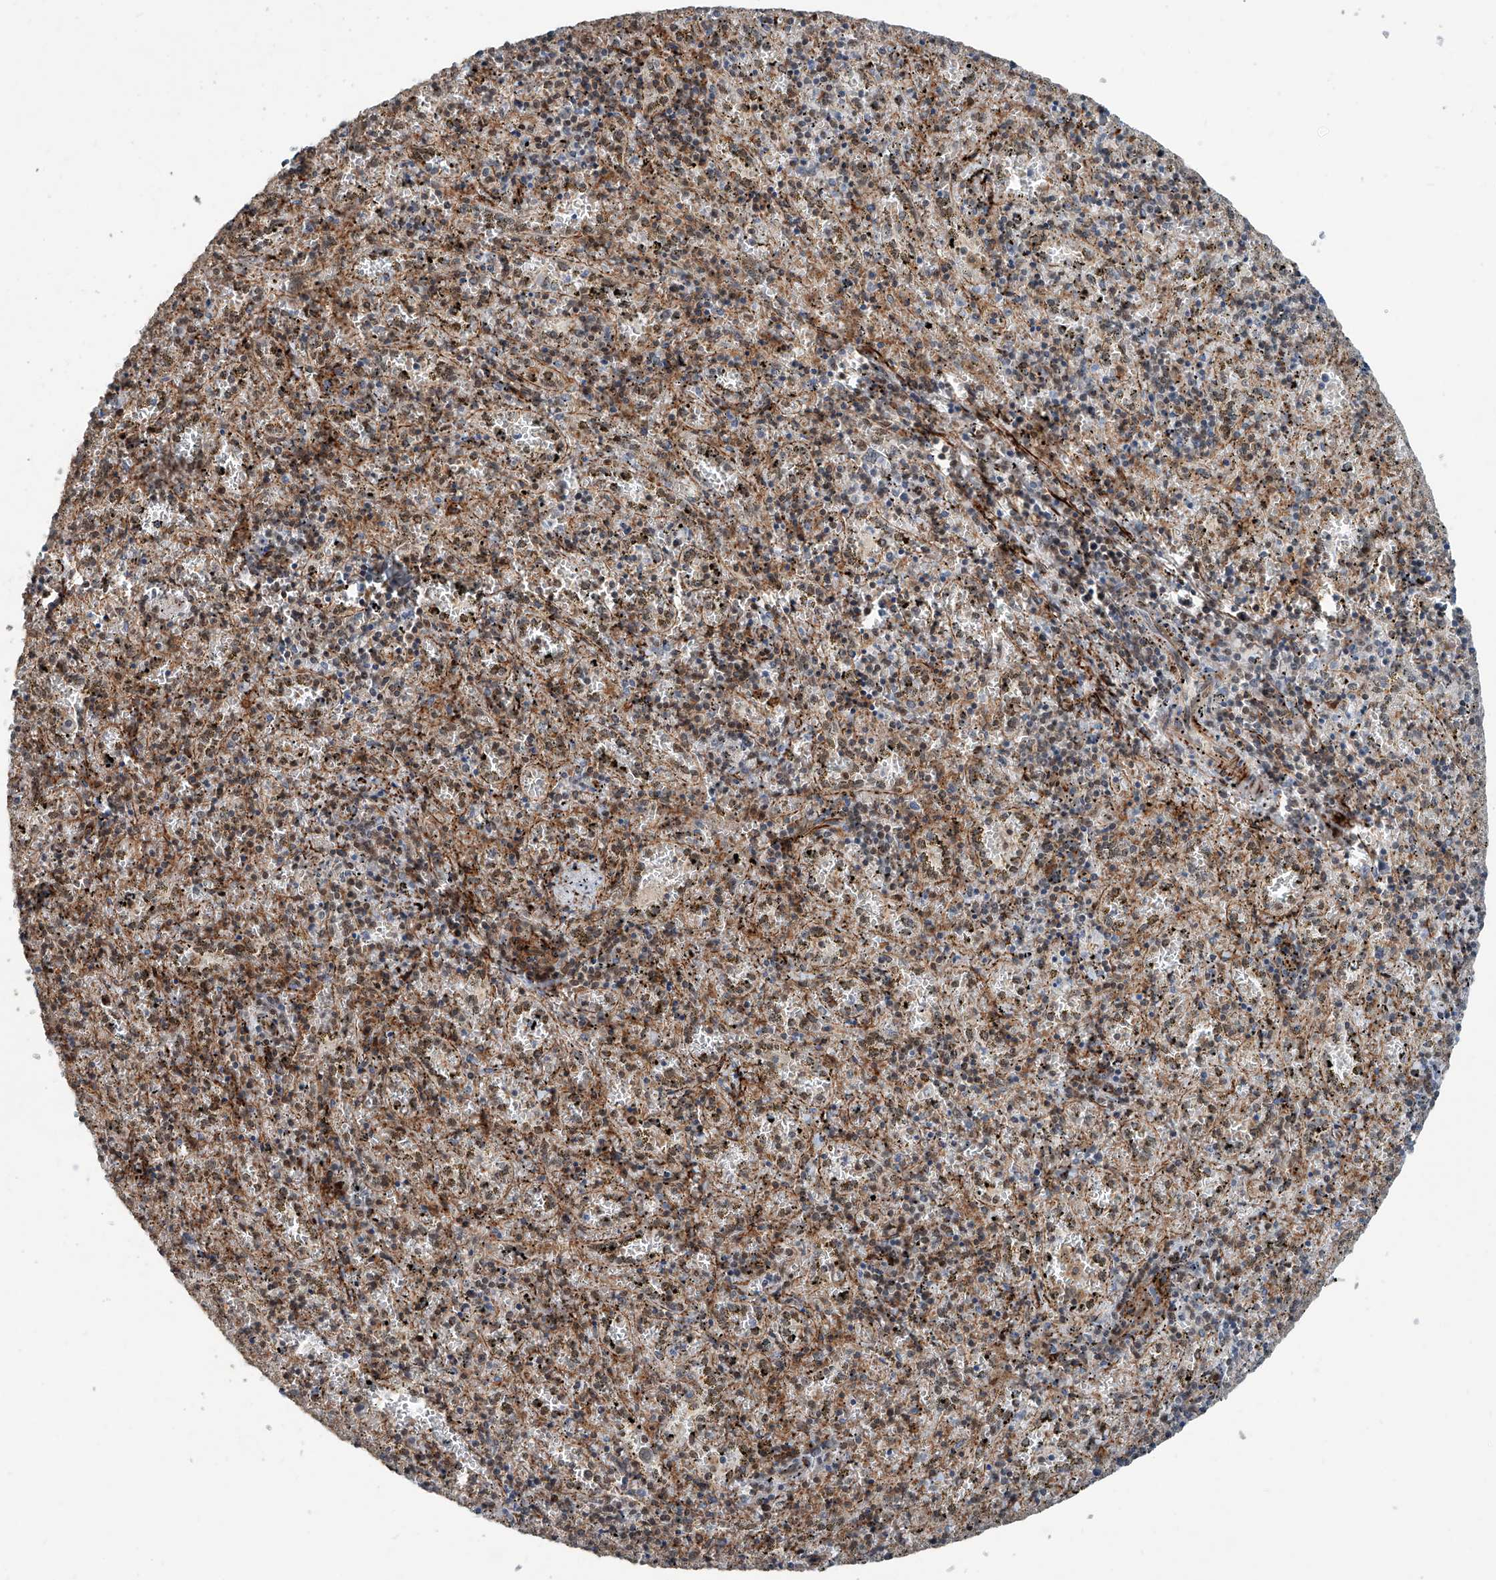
{"staining": {"intensity": "weak", "quantity": "25%-75%", "location": "nuclear"}, "tissue": "spleen", "cell_type": "Cells in red pulp", "image_type": "normal", "snomed": [{"axis": "morphology", "description": "Normal tissue, NOS"}, {"axis": "topography", "description": "Spleen"}], "caption": "Immunohistochemical staining of normal human spleen displays low levels of weak nuclear positivity in about 25%-75% of cells in red pulp. (Stains: DAB (3,3'-diaminobenzidine) in brown, nuclei in blue, Microscopy: brightfield microscopy at high magnification).", "gene": "SDE2", "patient": {"sex": "male", "age": 11}}